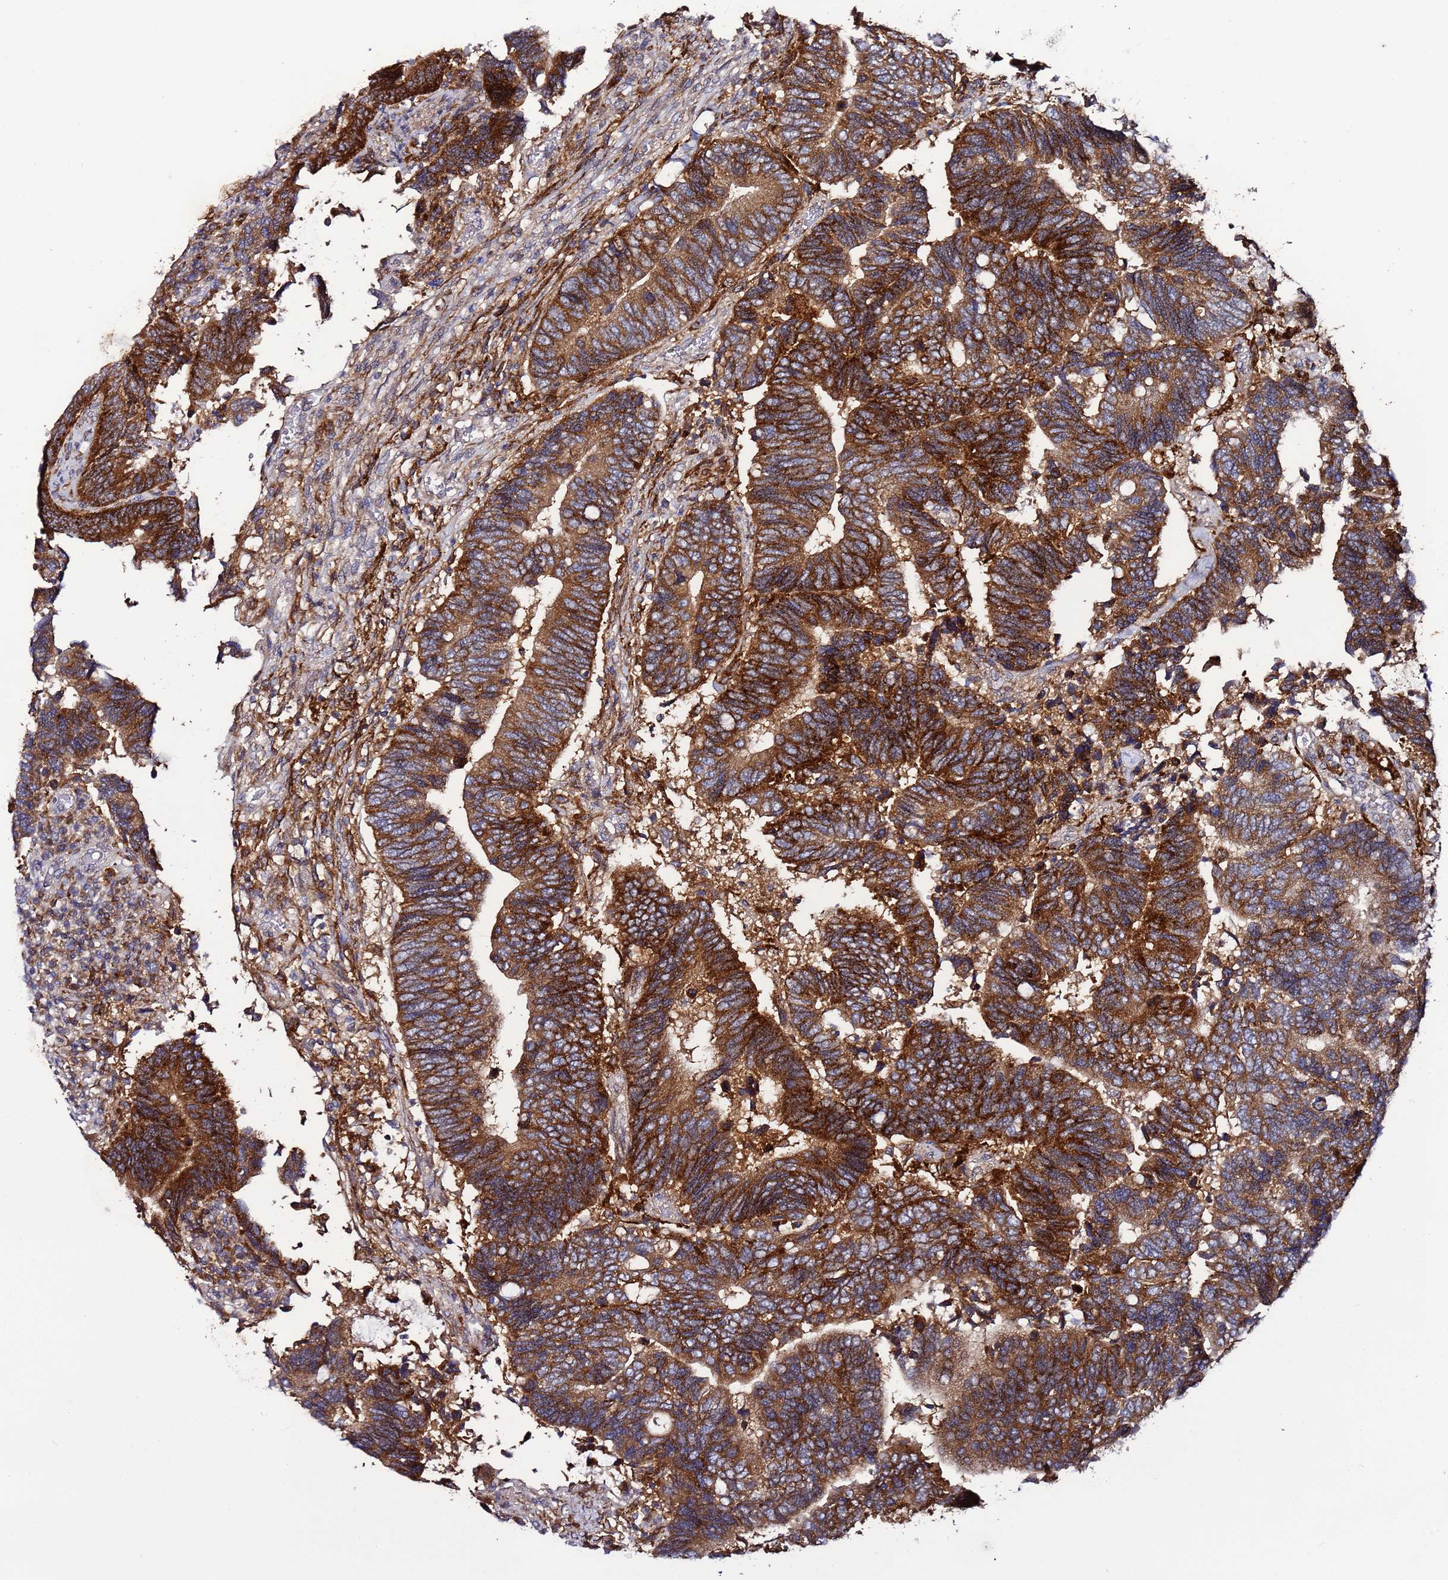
{"staining": {"intensity": "strong", "quantity": ">75%", "location": "cytoplasmic/membranous"}, "tissue": "colorectal cancer", "cell_type": "Tumor cells", "image_type": "cancer", "snomed": [{"axis": "morphology", "description": "Adenocarcinoma, NOS"}, {"axis": "topography", "description": "Colon"}], "caption": "Protein staining by immunohistochemistry exhibits strong cytoplasmic/membranous positivity in about >75% of tumor cells in colorectal cancer (adenocarcinoma).", "gene": "TMEM176B", "patient": {"sex": "male", "age": 87}}